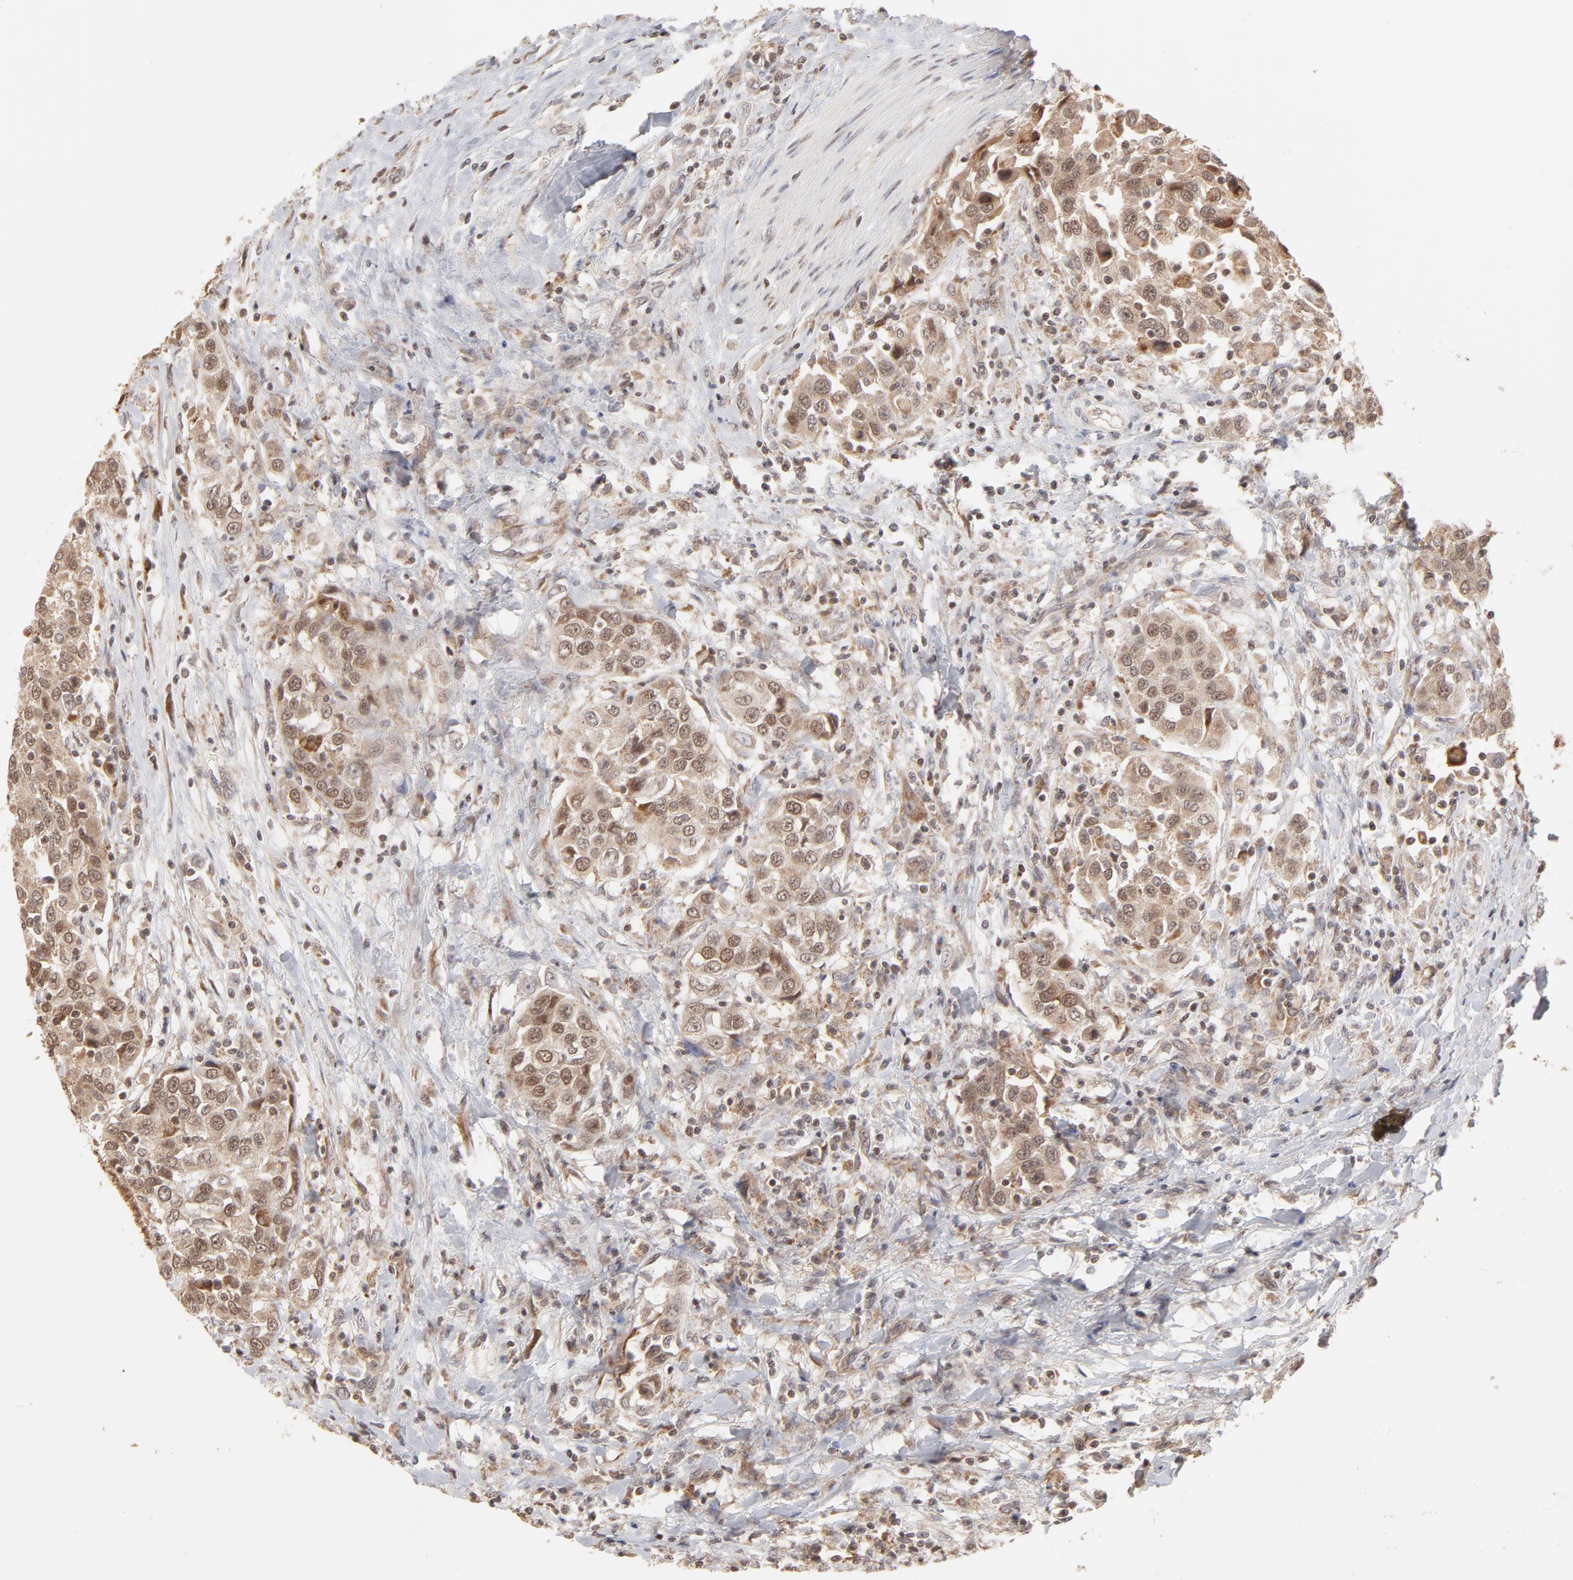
{"staining": {"intensity": "moderate", "quantity": ">75%", "location": "cytoplasmic/membranous,nuclear"}, "tissue": "urothelial cancer", "cell_type": "Tumor cells", "image_type": "cancer", "snomed": [{"axis": "morphology", "description": "Urothelial carcinoma, High grade"}, {"axis": "topography", "description": "Urinary bladder"}], "caption": "Urothelial cancer stained with a protein marker demonstrates moderate staining in tumor cells.", "gene": "ARIH1", "patient": {"sex": "female", "age": 80}}